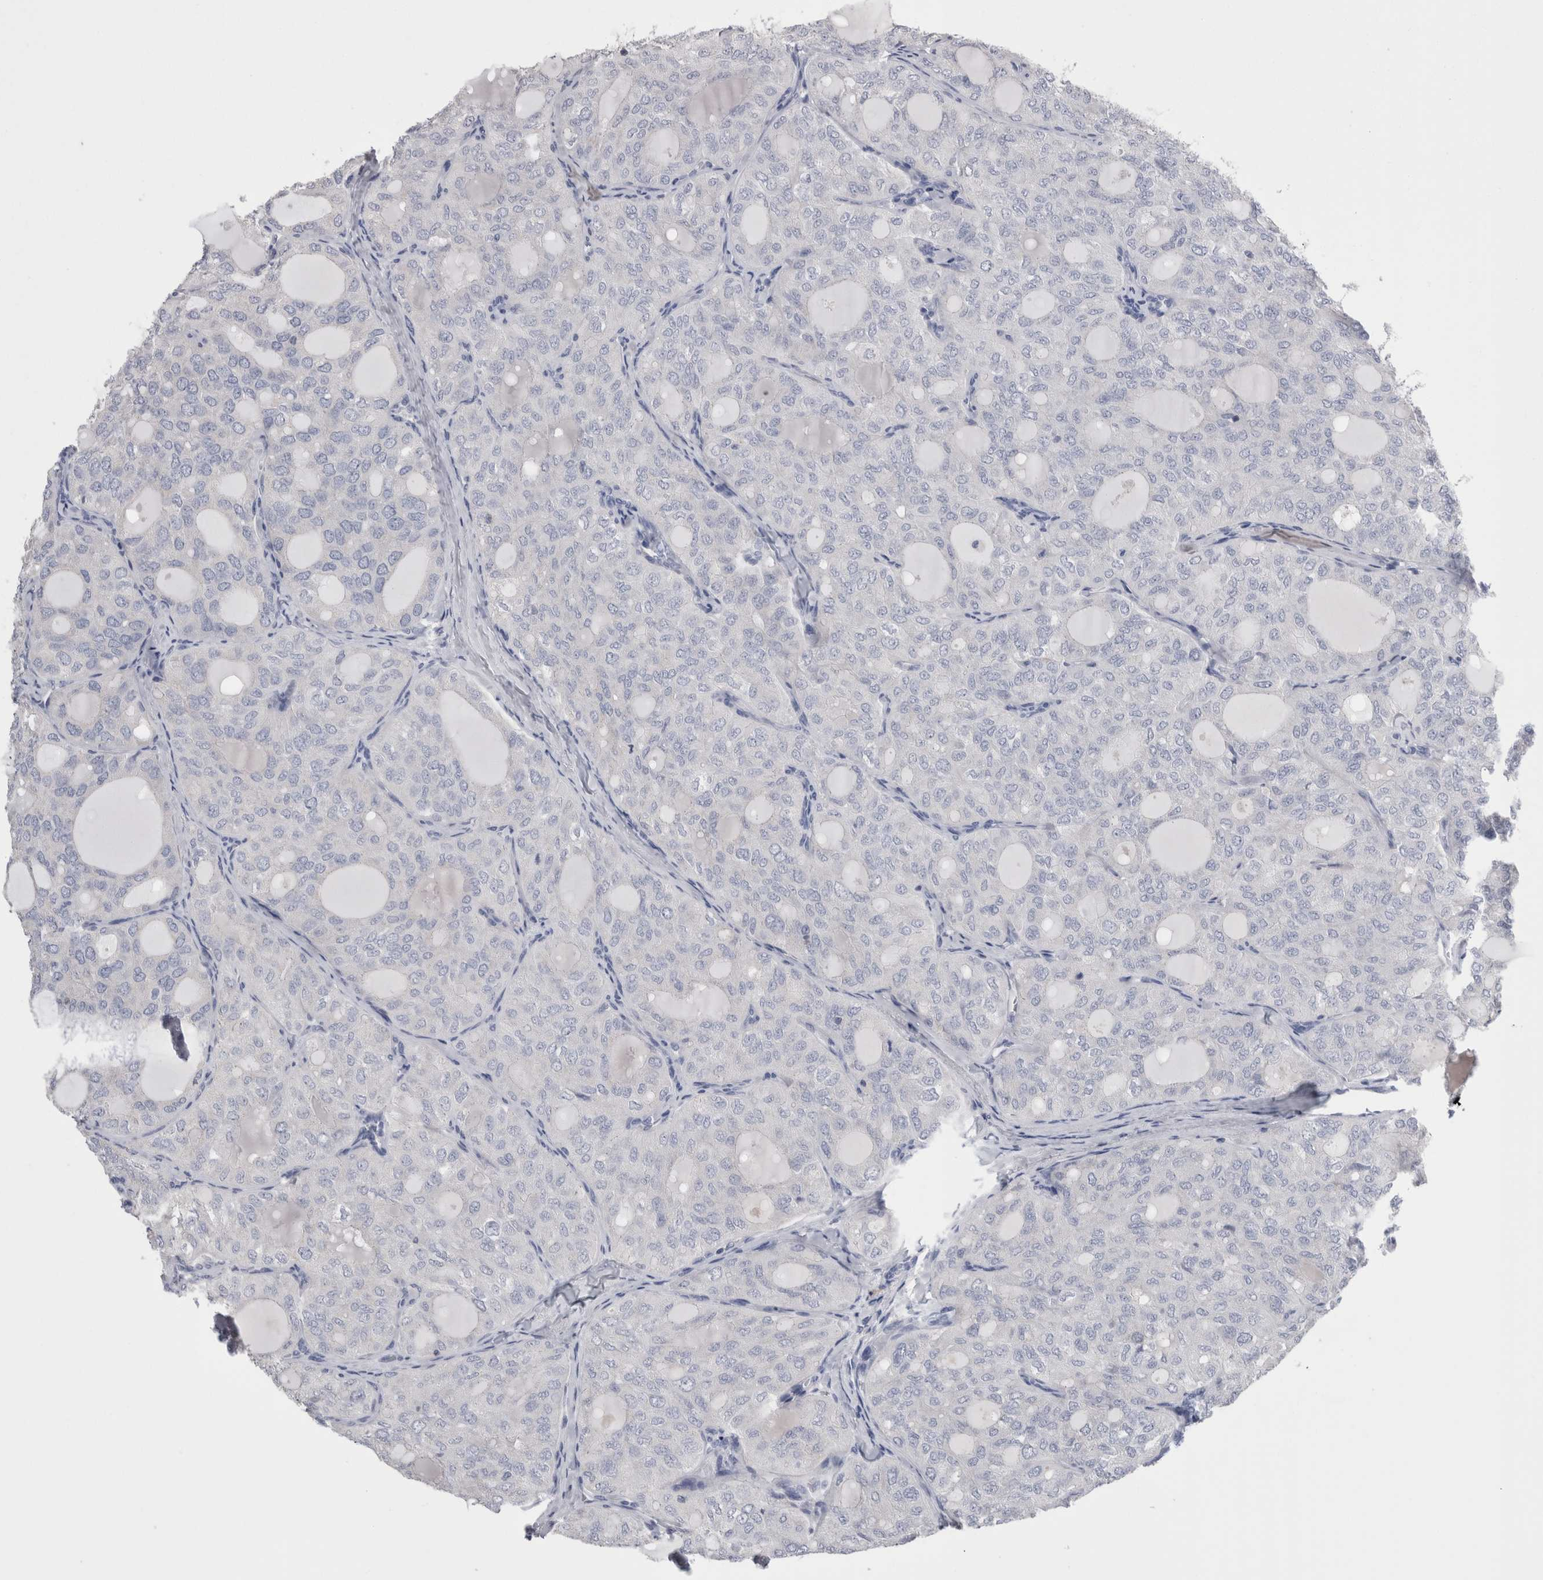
{"staining": {"intensity": "negative", "quantity": "none", "location": "none"}, "tissue": "thyroid cancer", "cell_type": "Tumor cells", "image_type": "cancer", "snomed": [{"axis": "morphology", "description": "Follicular adenoma carcinoma, NOS"}, {"axis": "topography", "description": "Thyroid gland"}], "caption": "Micrograph shows no protein expression in tumor cells of thyroid follicular adenoma carcinoma tissue.", "gene": "DCTN6", "patient": {"sex": "male", "age": 75}}